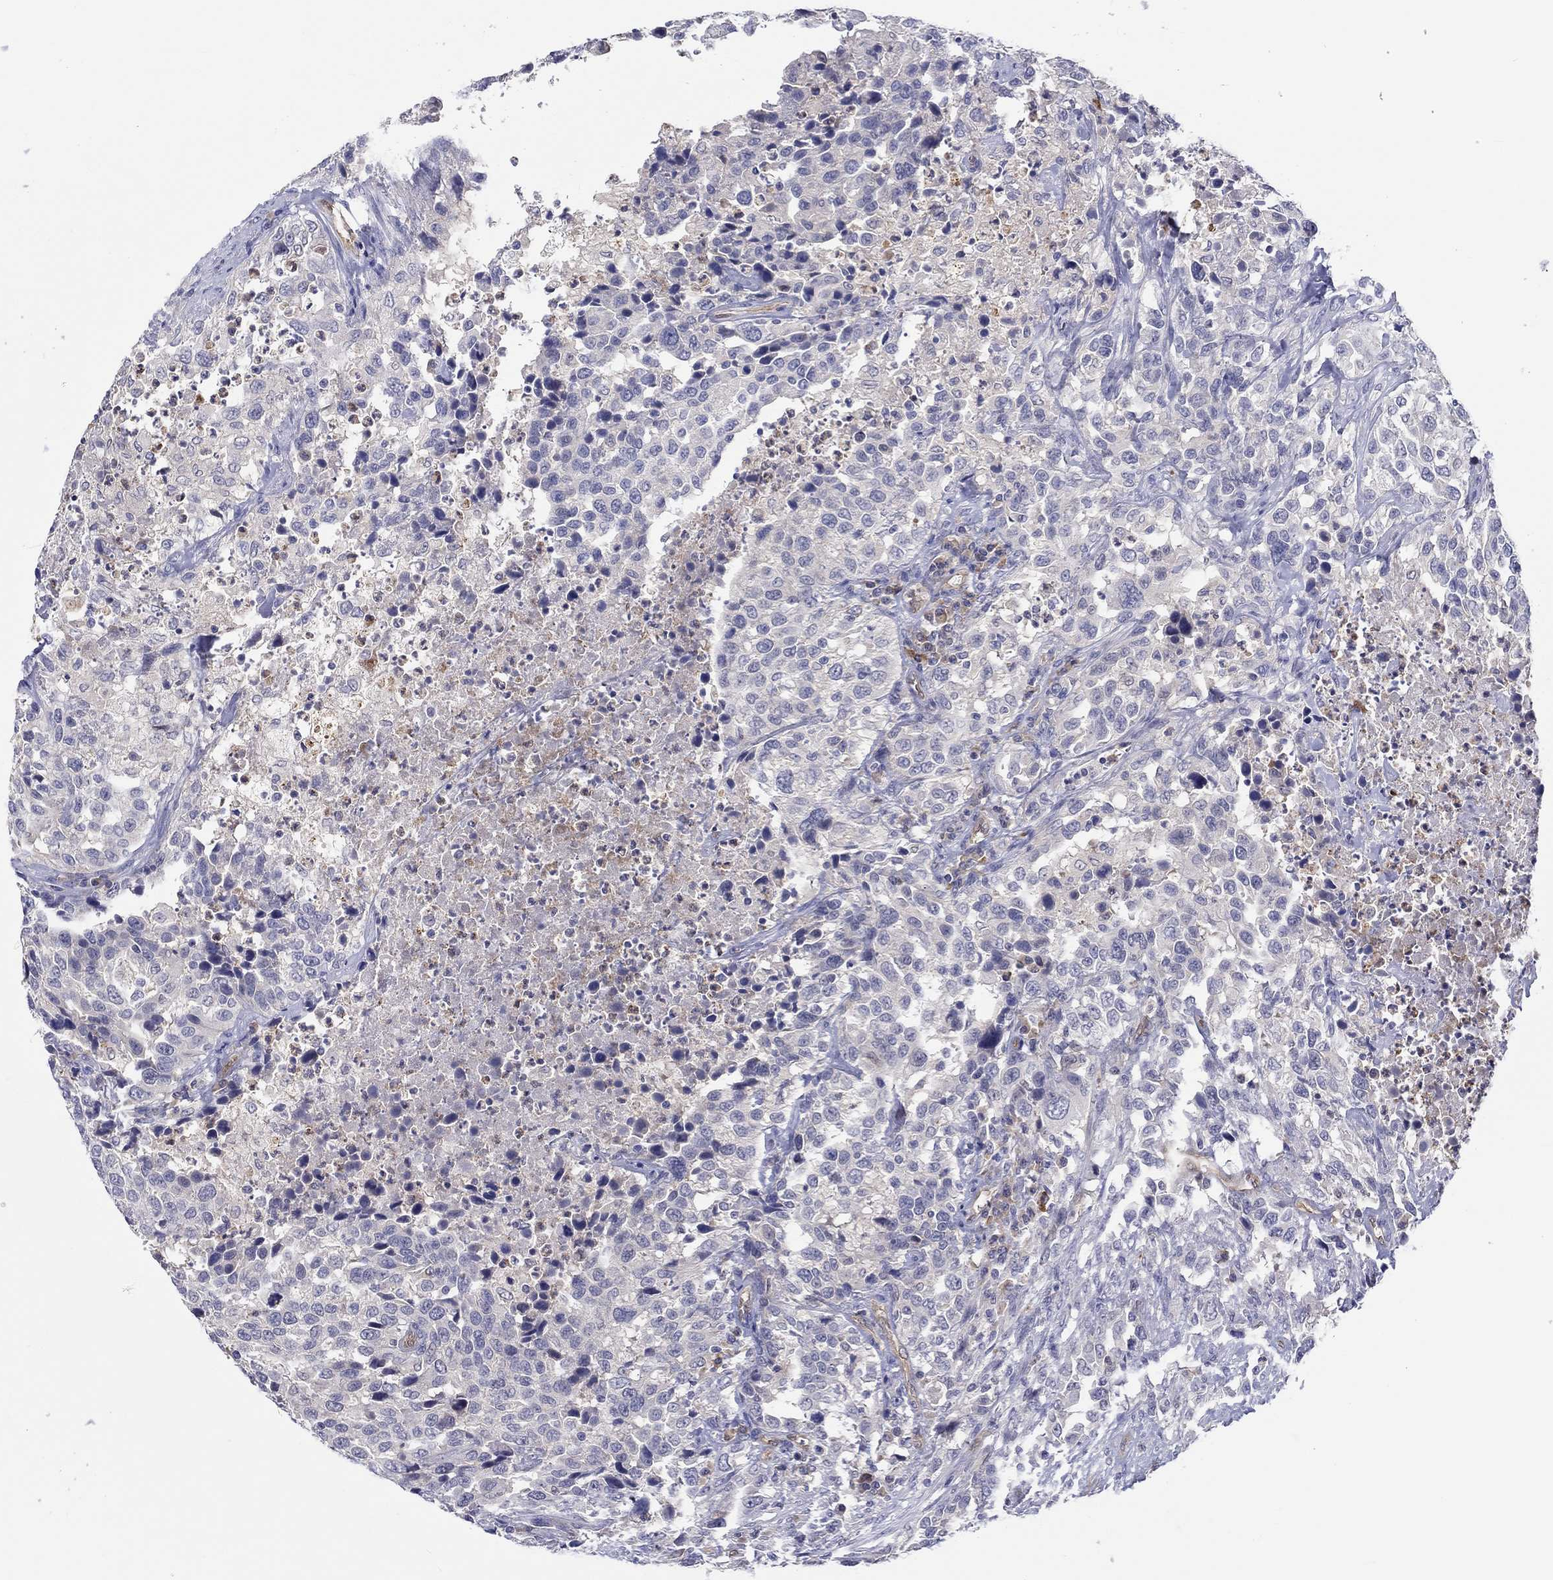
{"staining": {"intensity": "negative", "quantity": "none", "location": "none"}, "tissue": "urothelial cancer", "cell_type": "Tumor cells", "image_type": "cancer", "snomed": [{"axis": "morphology", "description": "Urothelial carcinoma, NOS"}, {"axis": "morphology", "description": "Urothelial carcinoma, High grade"}, {"axis": "topography", "description": "Urinary bladder"}], "caption": "Immunohistochemistry (IHC) micrograph of high-grade urothelial carcinoma stained for a protein (brown), which reveals no expression in tumor cells.", "gene": "ABCG4", "patient": {"sex": "female", "age": 64}}